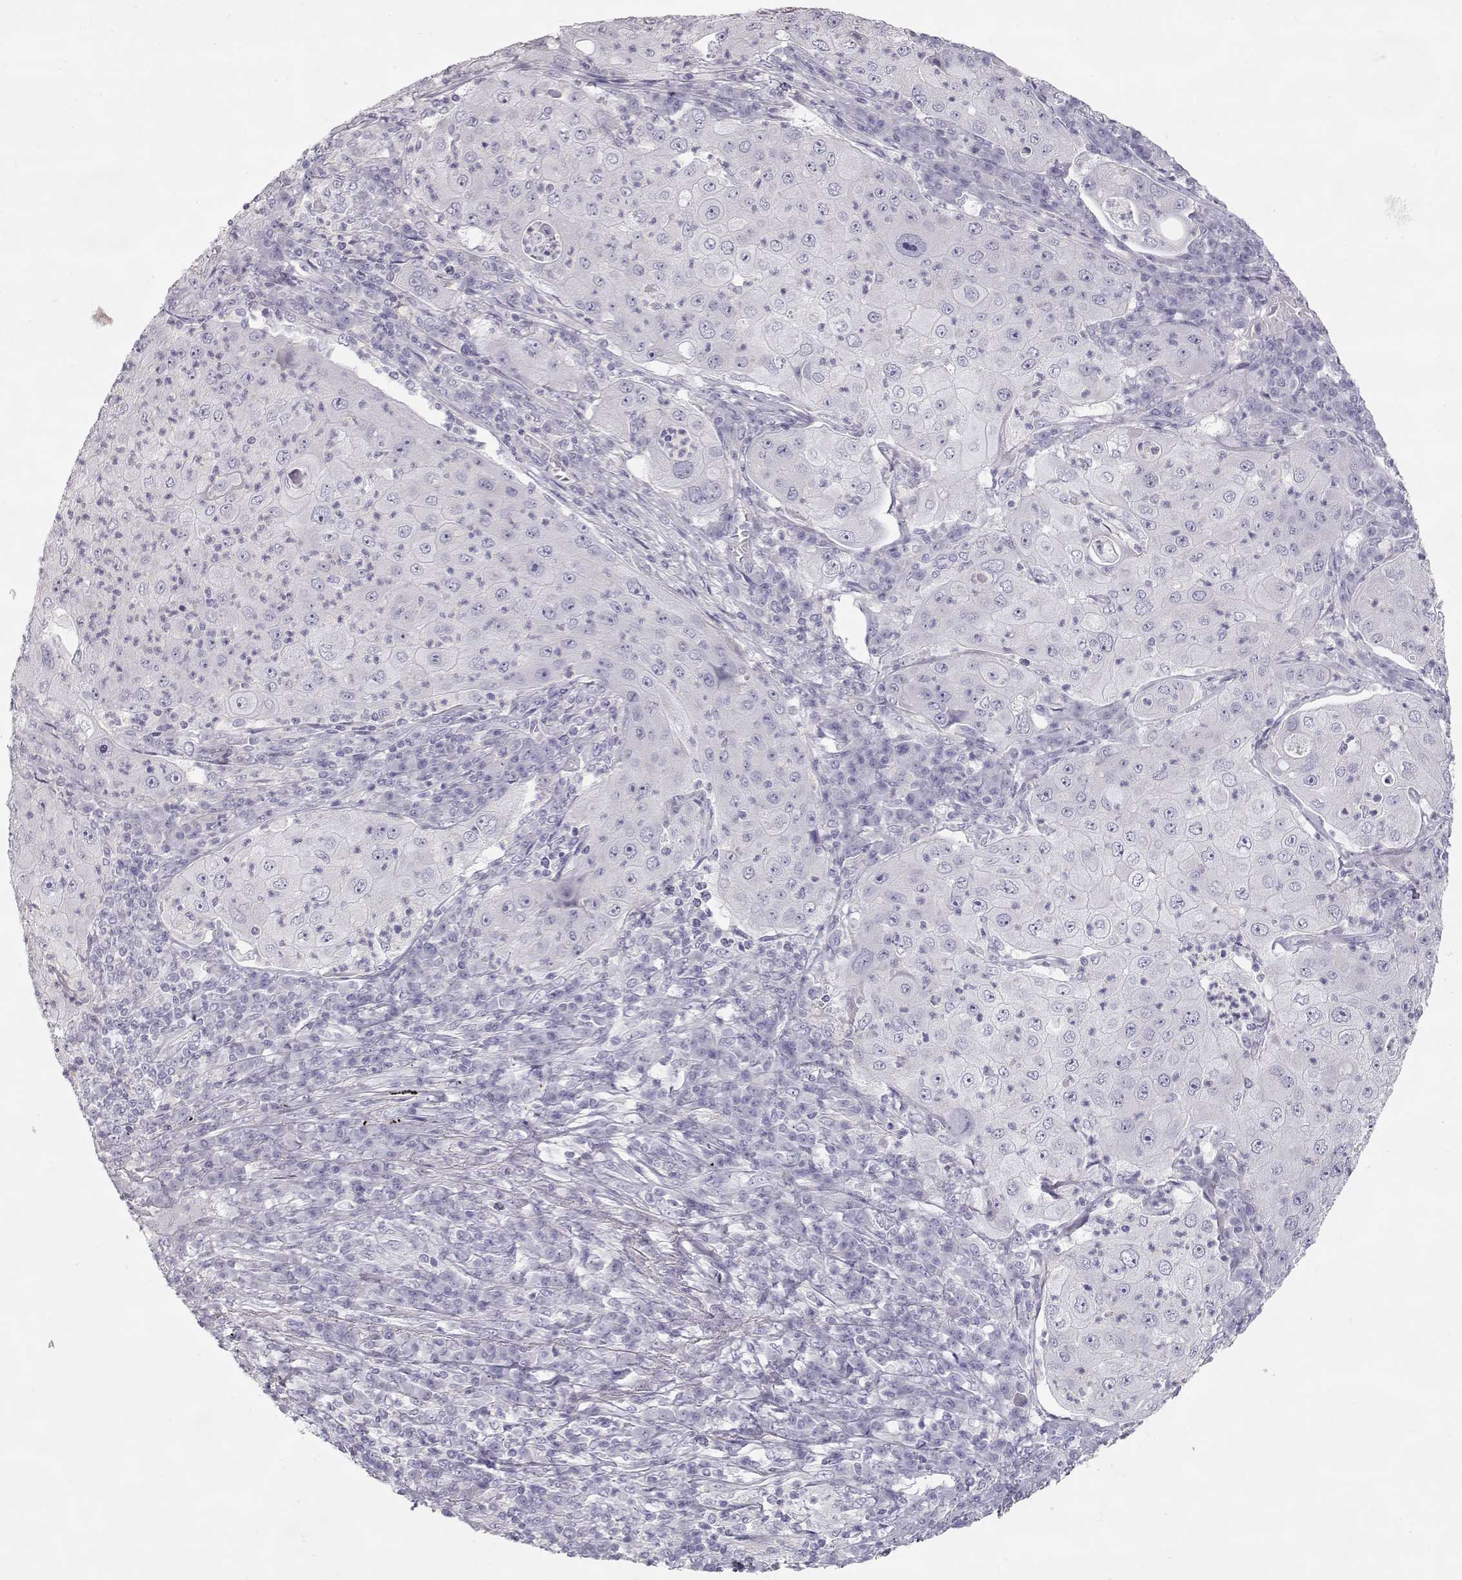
{"staining": {"intensity": "negative", "quantity": "none", "location": "none"}, "tissue": "lung cancer", "cell_type": "Tumor cells", "image_type": "cancer", "snomed": [{"axis": "morphology", "description": "Squamous cell carcinoma, NOS"}, {"axis": "topography", "description": "Lung"}], "caption": "IHC image of neoplastic tissue: human lung squamous cell carcinoma stained with DAB (3,3'-diaminobenzidine) shows no significant protein expression in tumor cells. (DAB (3,3'-diaminobenzidine) IHC visualized using brightfield microscopy, high magnification).", "gene": "SLITRK3", "patient": {"sex": "female", "age": 59}}